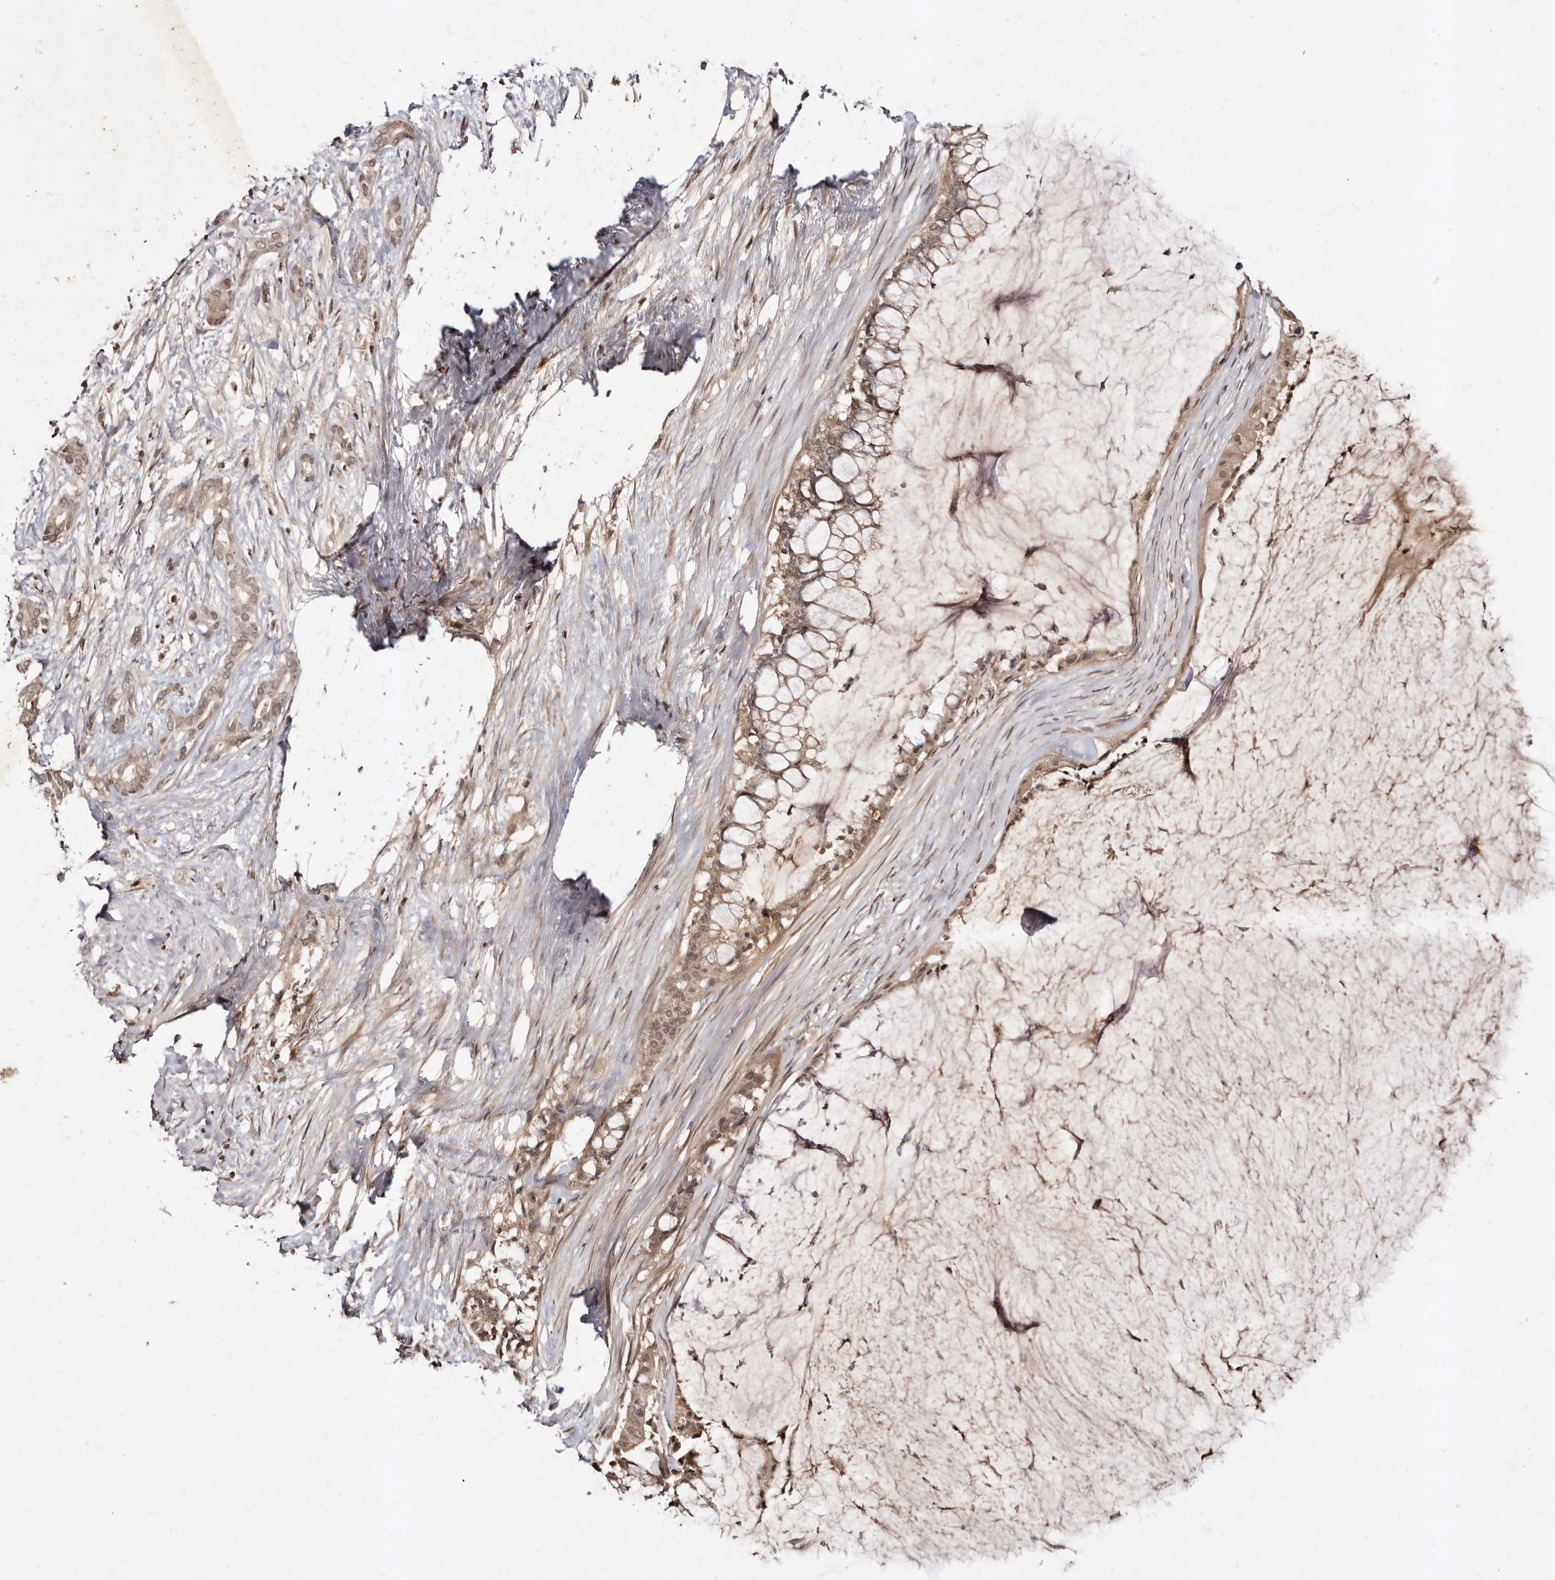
{"staining": {"intensity": "weak", "quantity": ">75%", "location": "cytoplasmic/membranous,nuclear"}, "tissue": "pancreatic cancer", "cell_type": "Tumor cells", "image_type": "cancer", "snomed": [{"axis": "morphology", "description": "Adenocarcinoma, NOS"}, {"axis": "topography", "description": "Pancreas"}], "caption": "DAB immunohistochemical staining of pancreatic cancer (adenocarcinoma) exhibits weak cytoplasmic/membranous and nuclear protein staining in about >75% of tumor cells.", "gene": "LCORL", "patient": {"sex": "male", "age": 41}}